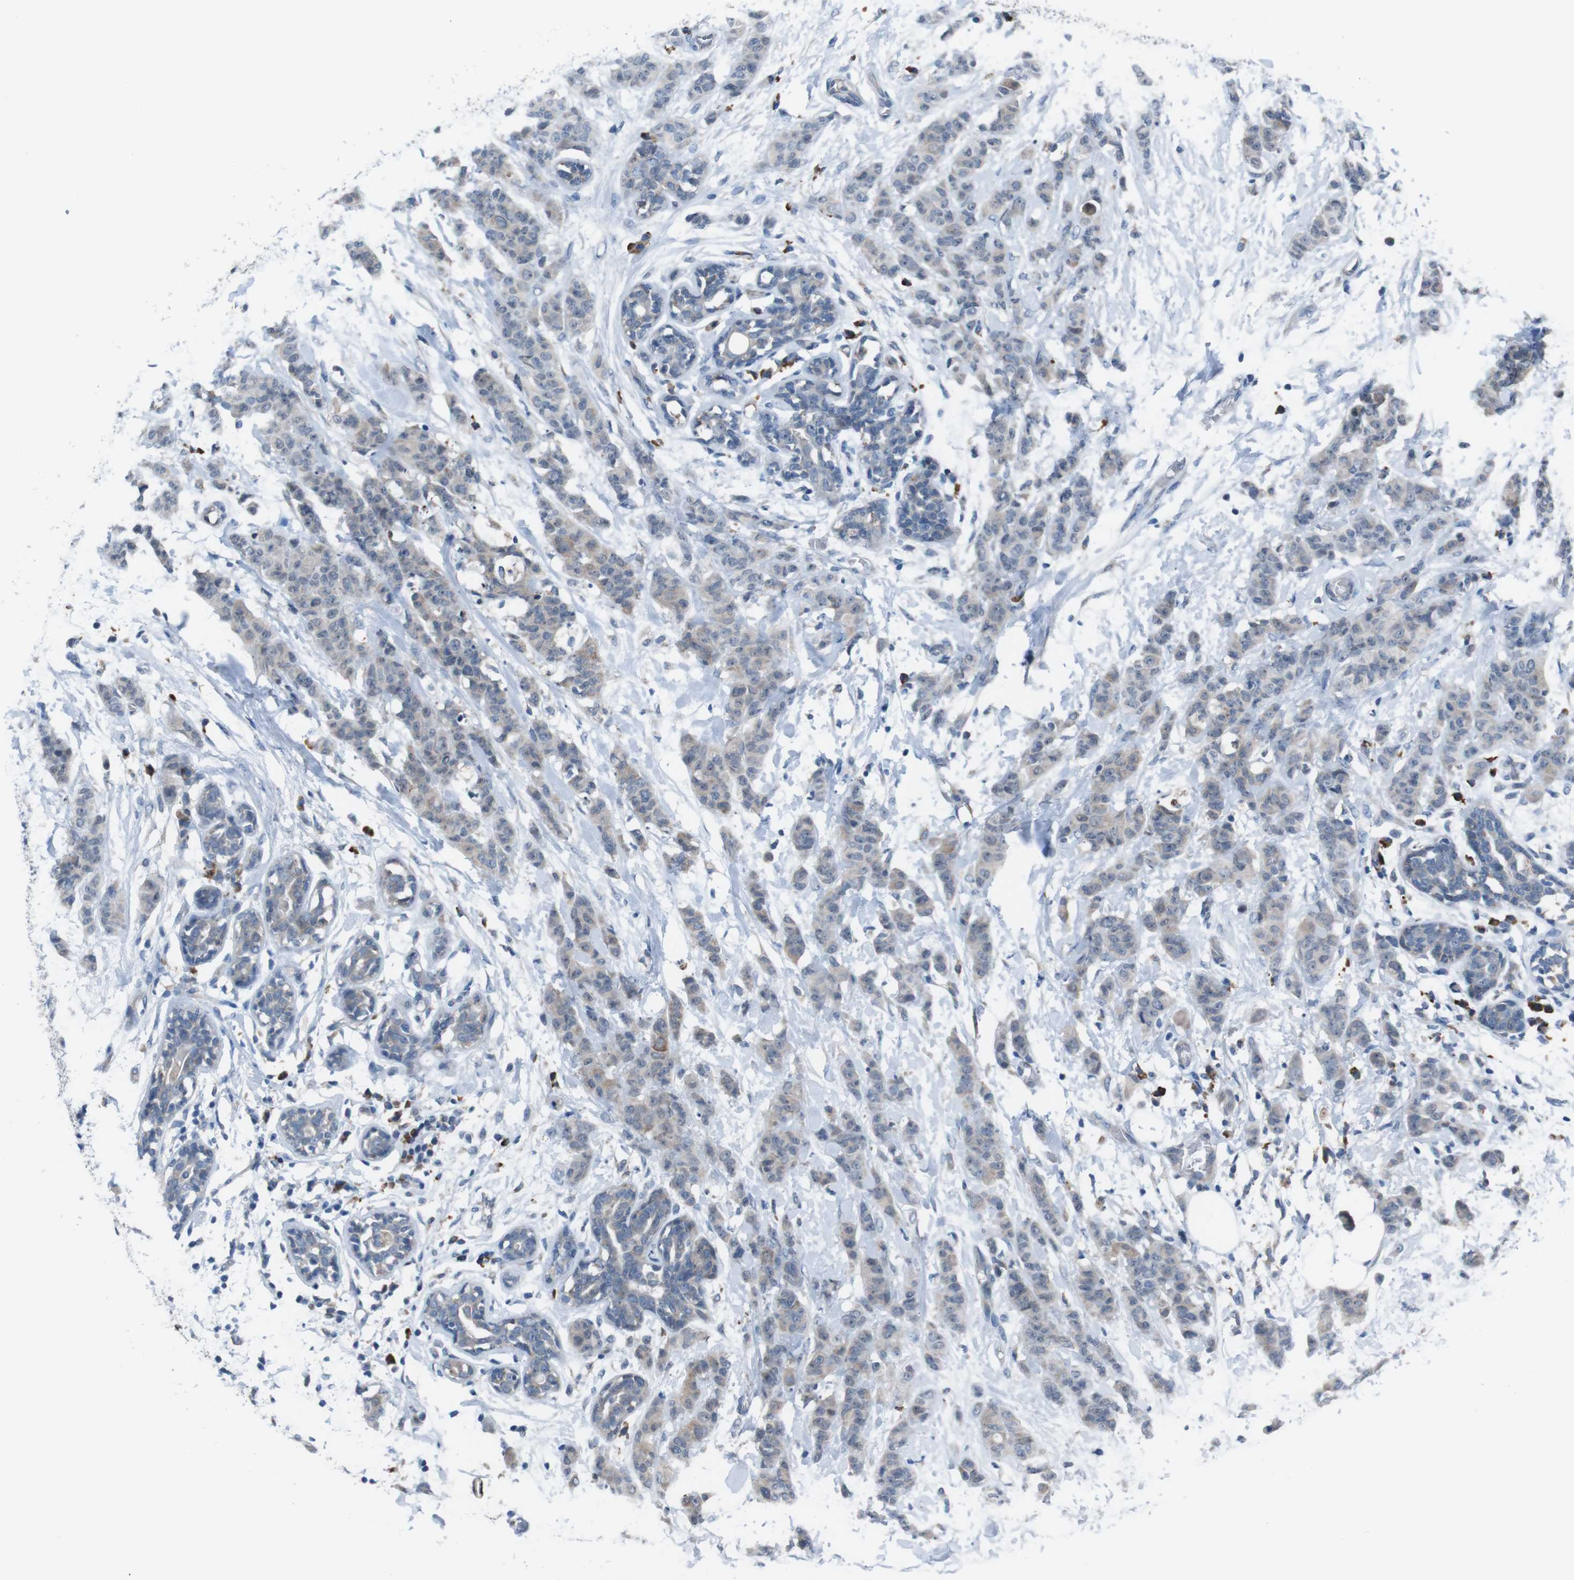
{"staining": {"intensity": "weak", "quantity": "25%-75%", "location": "cytoplasmic/membranous"}, "tissue": "breast cancer", "cell_type": "Tumor cells", "image_type": "cancer", "snomed": [{"axis": "morphology", "description": "Normal tissue, NOS"}, {"axis": "morphology", "description": "Duct carcinoma"}, {"axis": "topography", "description": "Breast"}], "caption": "Breast infiltrating ductal carcinoma stained with immunohistochemistry (IHC) exhibits weak cytoplasmic/membranous expression in approximately 25%-75% of tumor cells.", "gene": "CDH22", "patient": {"sex": "female", "age": 40}}